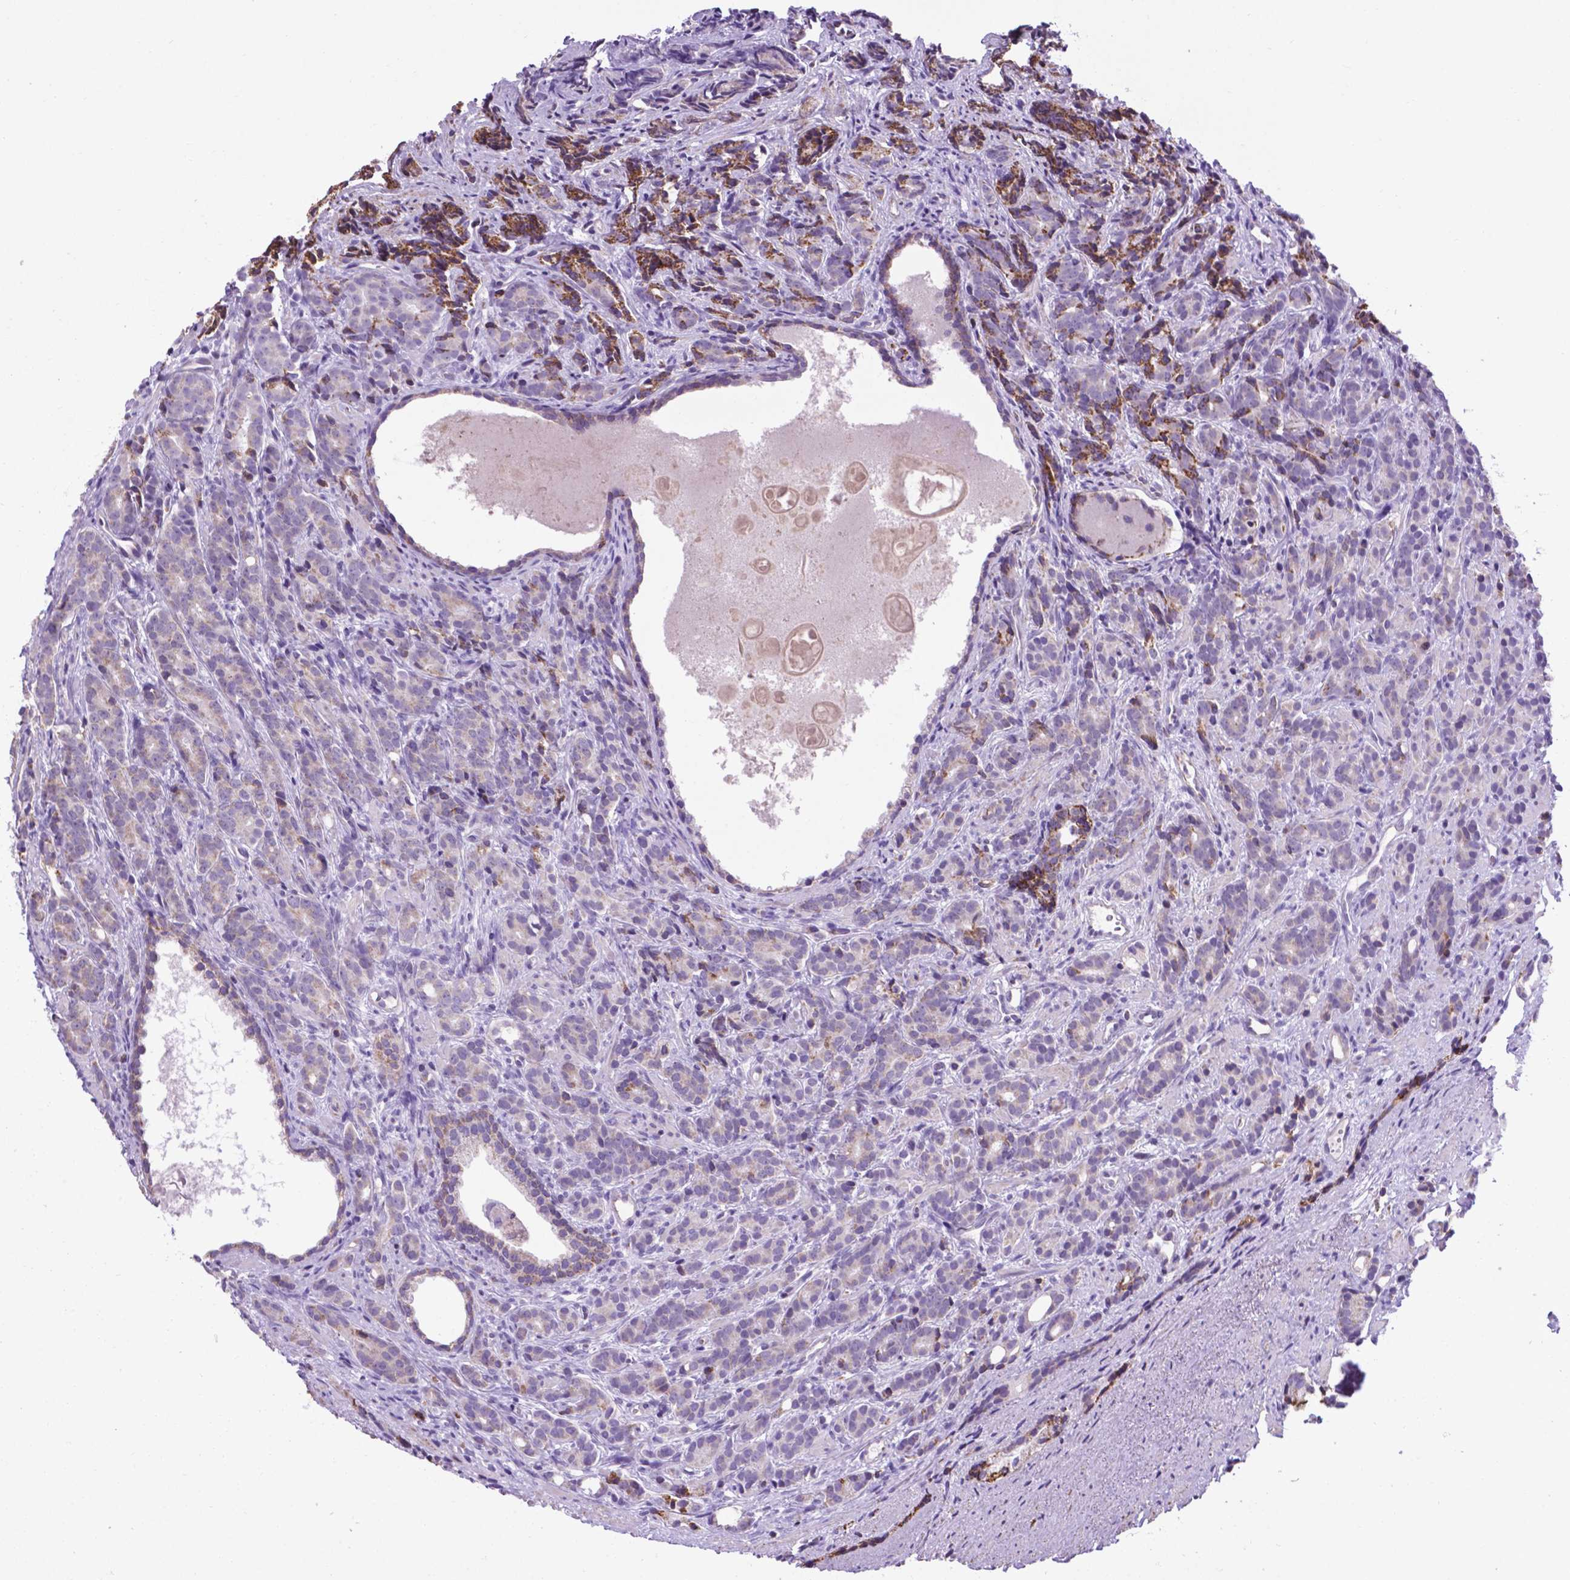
{"staining": {"intensity": "negative", "quantity": "none", "location": "none"}, "tissue": "prostate cancer", "cell_type": "Tumor cells", "image_type": "cancer", "snomed": [{"axis": "morphology", "description": "Adenocarcinoma, High grade"}, {"axis": "topography", "description": "Prostate"}], "caption": "An image of human prostate cancer is negative for staining in tumor cells.", "gene": "POU3F3", "patient": {"sex": "male", "age": 84}}